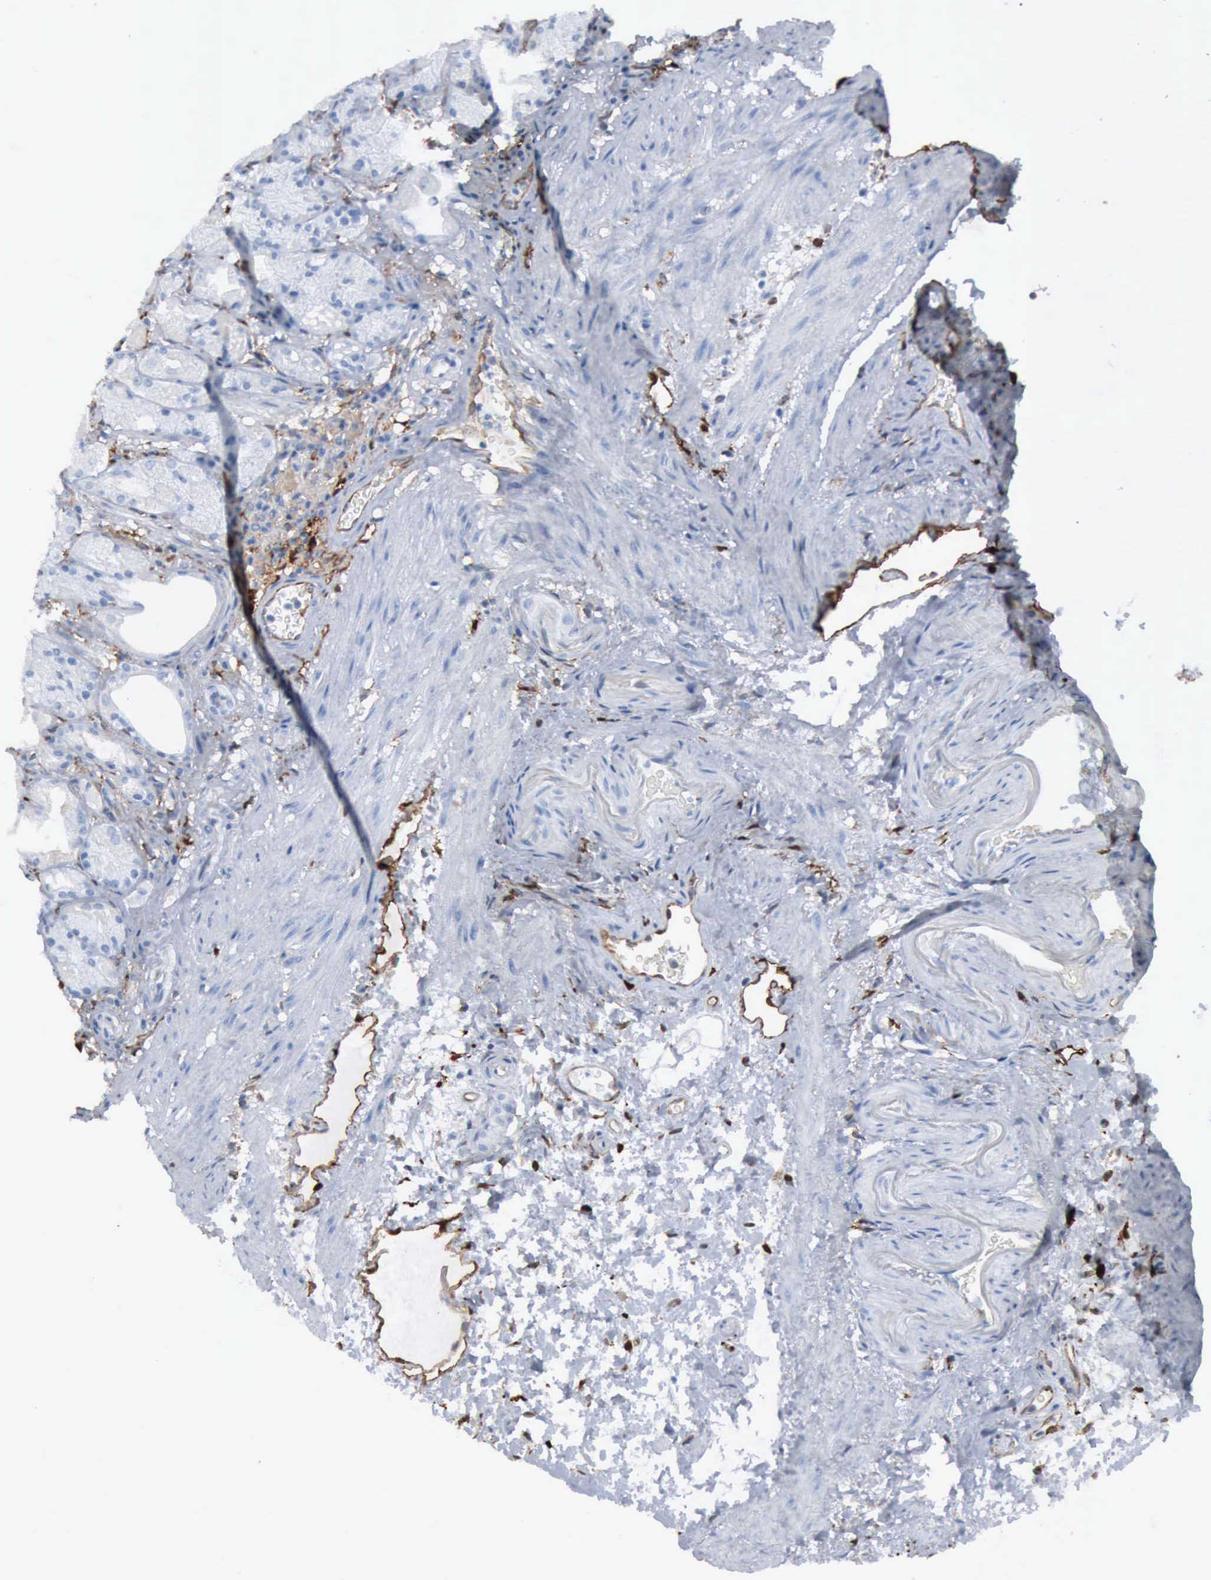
{"staining": {"intensity": "negative", "quantity": "none", "location": "none"}, "tissue": "stomach", "cell_type": "Glandular cells", "image_type": "normal", "snomed": [{"axis": "morphology", "description": "Normal tissue, NOS"}, {"axis": "topography", "description": "Stomach, upper"}], "caption": "An immunohistochemistry (IHC) micrograph of unremarkable stomach is shown. There is no staining in glandular cells of stomach. (DAB immunohistochemistry, high magnification).", "gene": "FSCN1", "patient": {"sex": "female", "age": 75}}